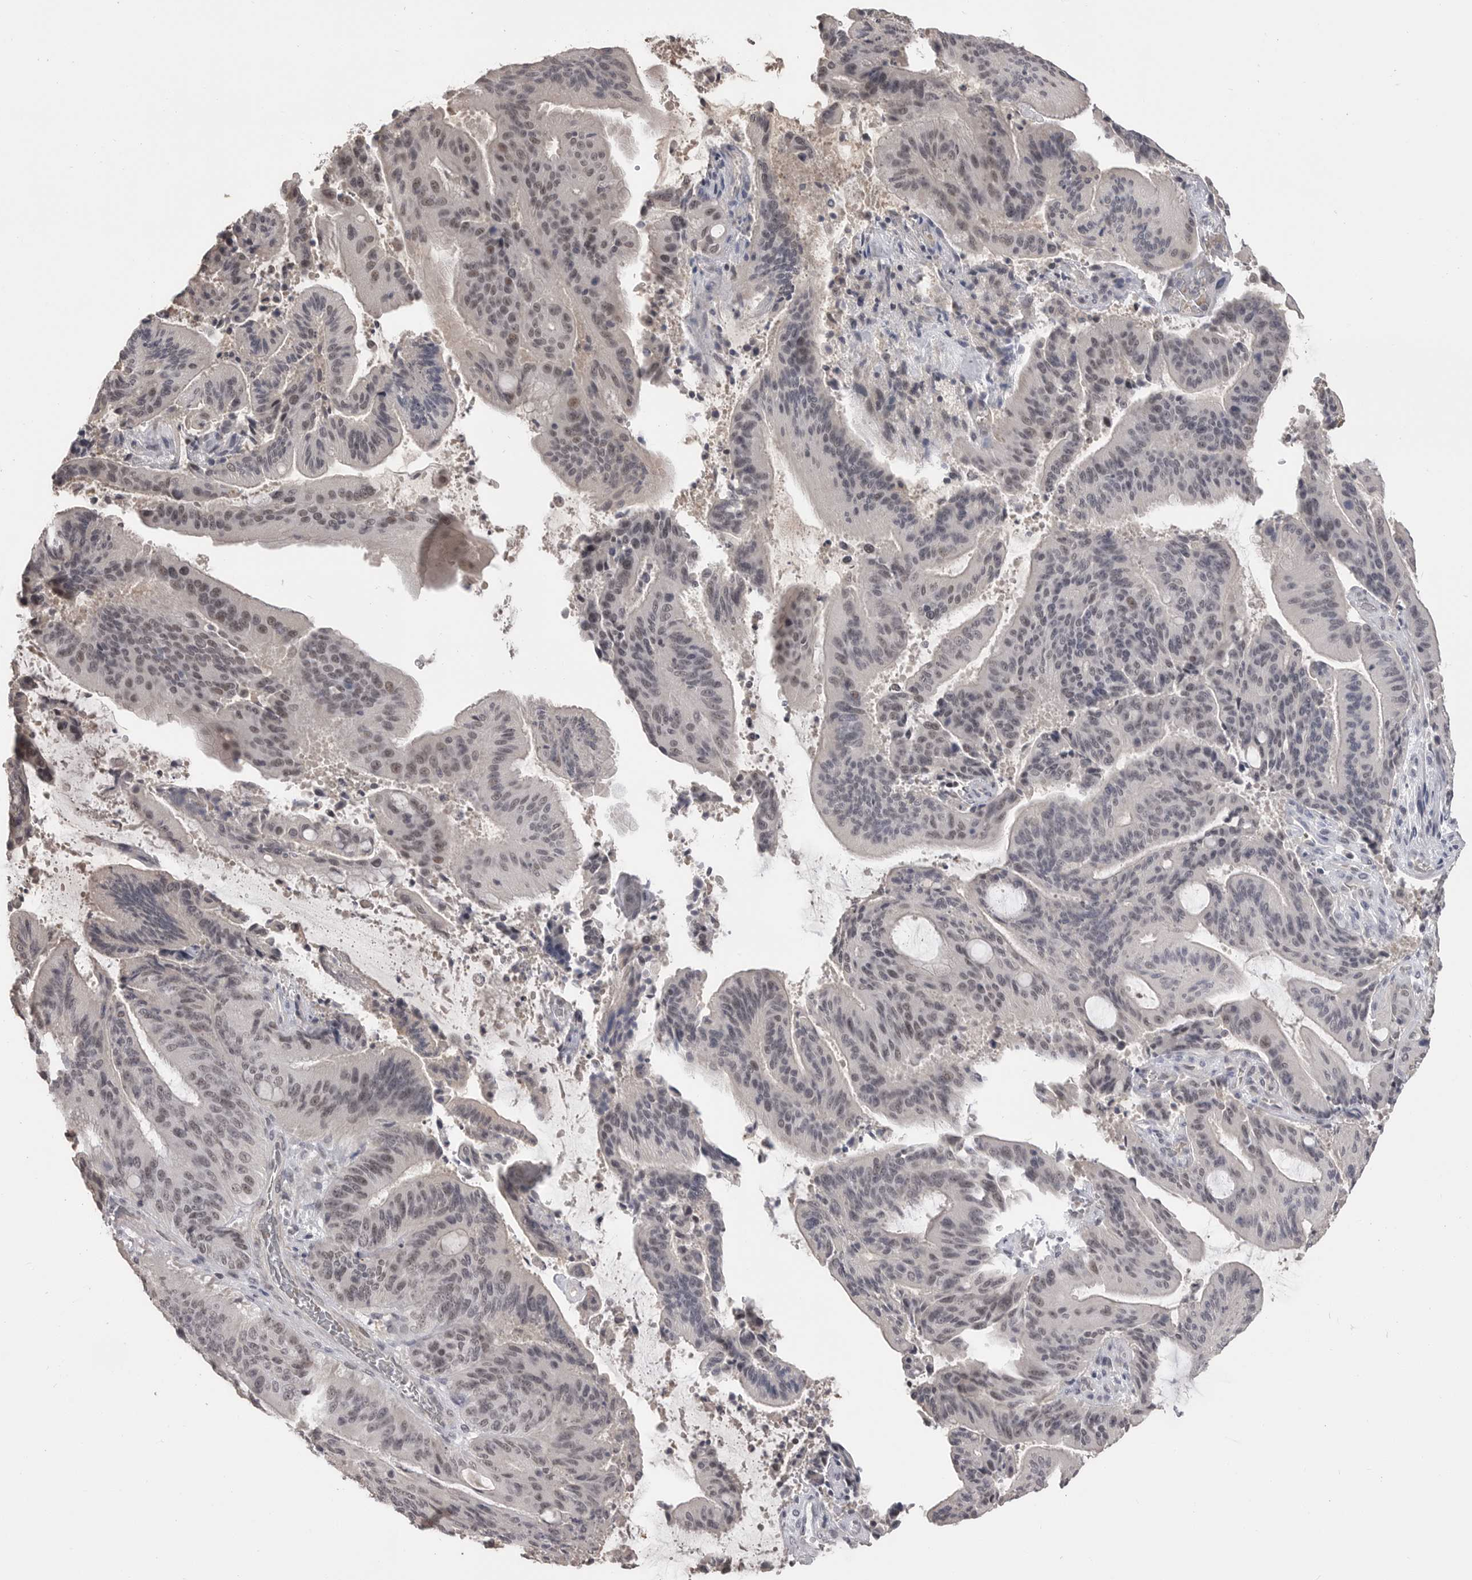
{"staining": {"intensity": "weak", "quantity": "25%-75%", "location": "nuclear"}, "tissue": "liver cancer", "cell_type": "Tumor cells", "image_type": "cancer", "snomed": [{"axis": "morphology", "description": "Normal tissue, NOS"}, {"axis": "morphology", "description": "Cholangiocarcinoma"}, {"axis": "topography", "description": "Liver"}, {"axis": "topography", "description": "Peripheral nerve tissue"}], "caption": "Weak nuclear protein positivity is present in approximately 25%-75% of tumor cells in liver cholangiocarcinoma. The protein is shown in brown color, while the nuclei are stained blue.", "gene": "PLEKHF1", "patient": {"sex": "female", "age": 73}}